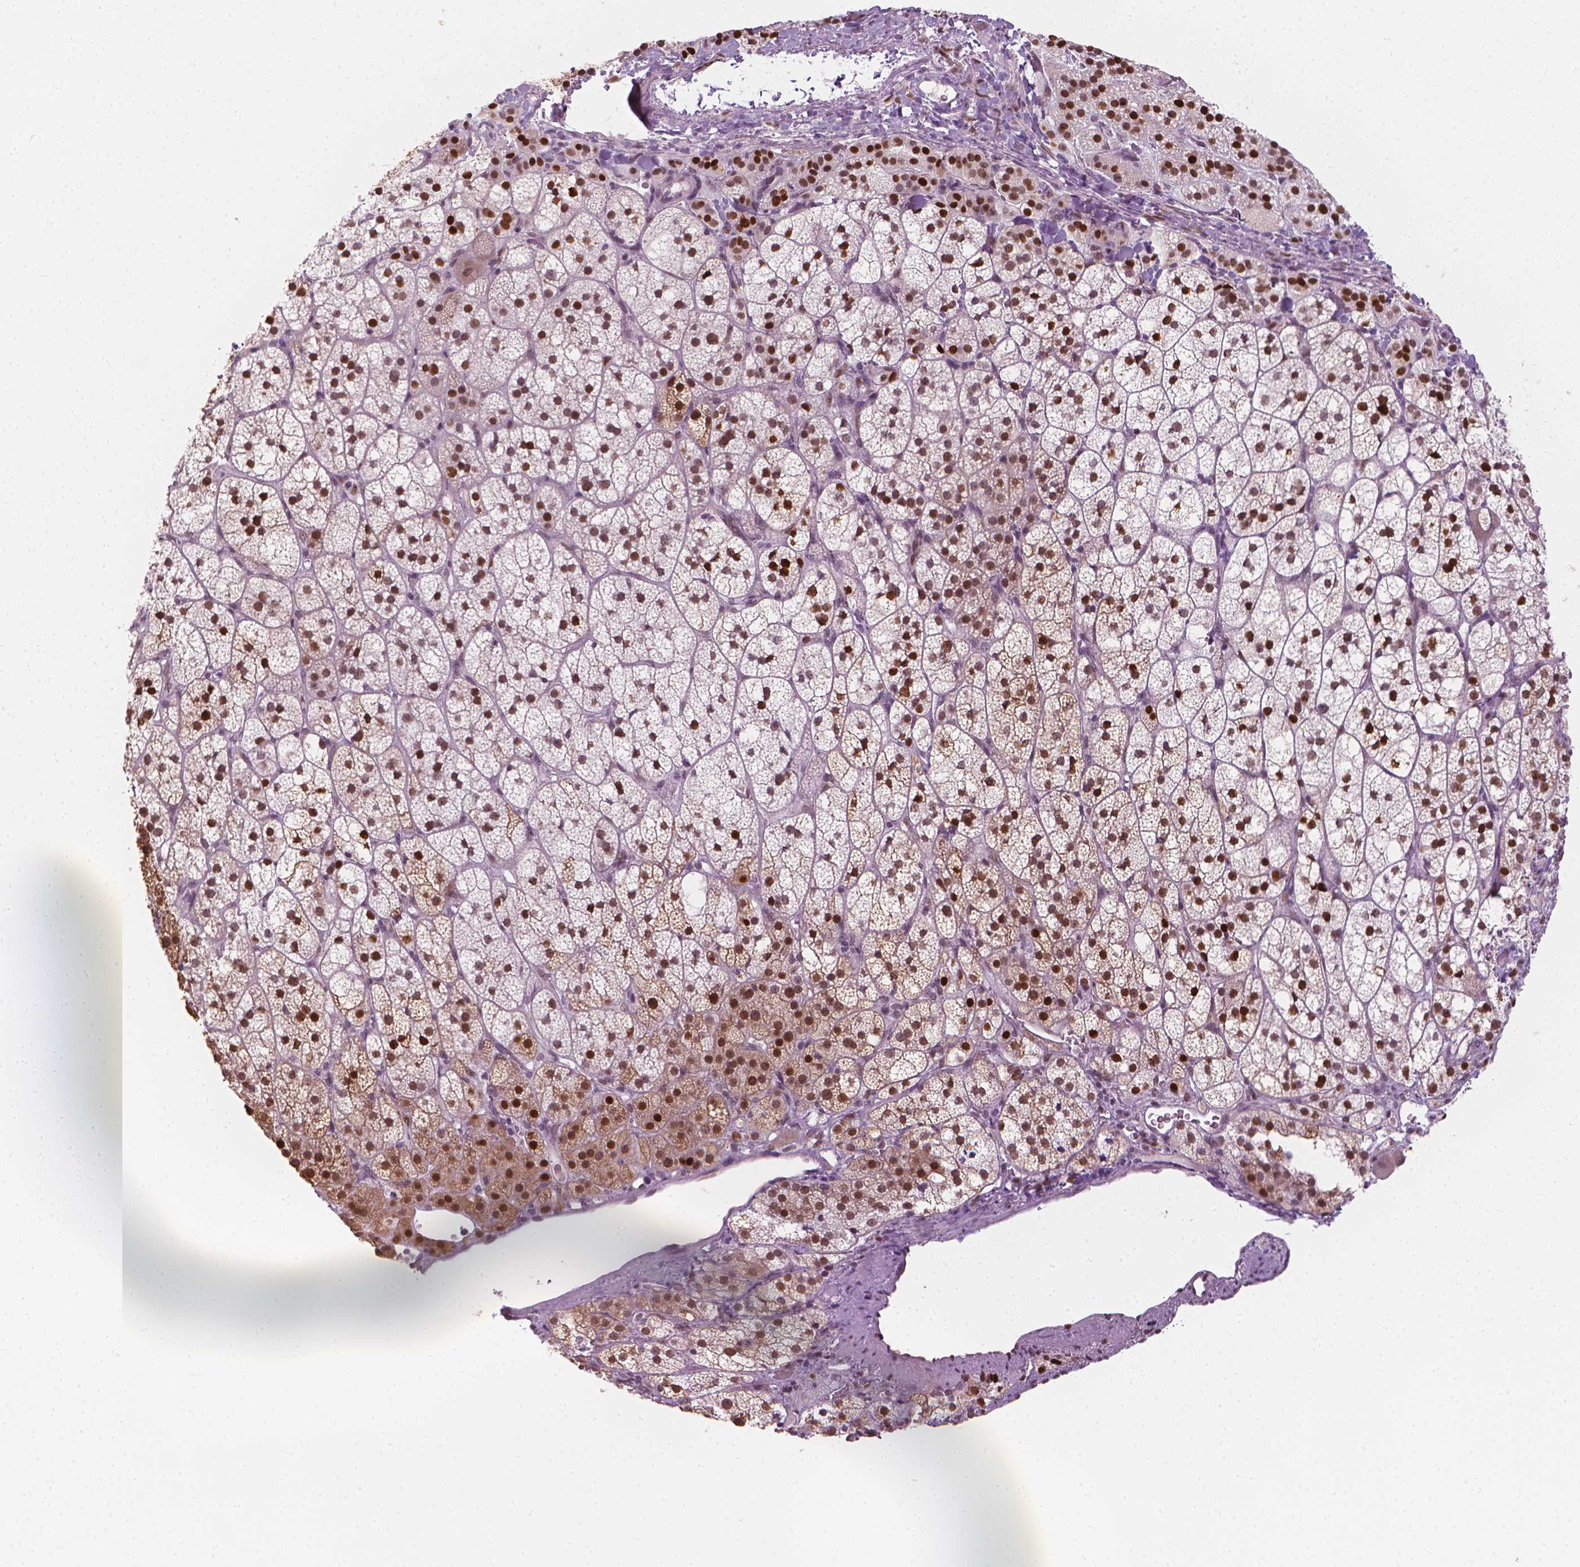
{"staining": {"intensity": "strong", "quantity": "25%-75%", "location": "cytoplasmic/membranous,nuclear"}, "tissue": "adrenal gland", "cell_type": "Glandular cells", "image_type": "normal", "snomed": [{"axis": "morphology", "description": "Normal tissue, NOS"}, {"axis": "topography", "description": "Adrenal gland"}], "caption": "Protein expression analysis of unremarkable human adrenal gland reveals strong cytoplasmic/membranous,nuclear positivity in approximately 25%-75% of glandular cells. (brown staining indicates protein expression, while blue staining denotes nuclei).", "gene": "CDKN1C", "patient": {"sex": "female", "age": 60}}